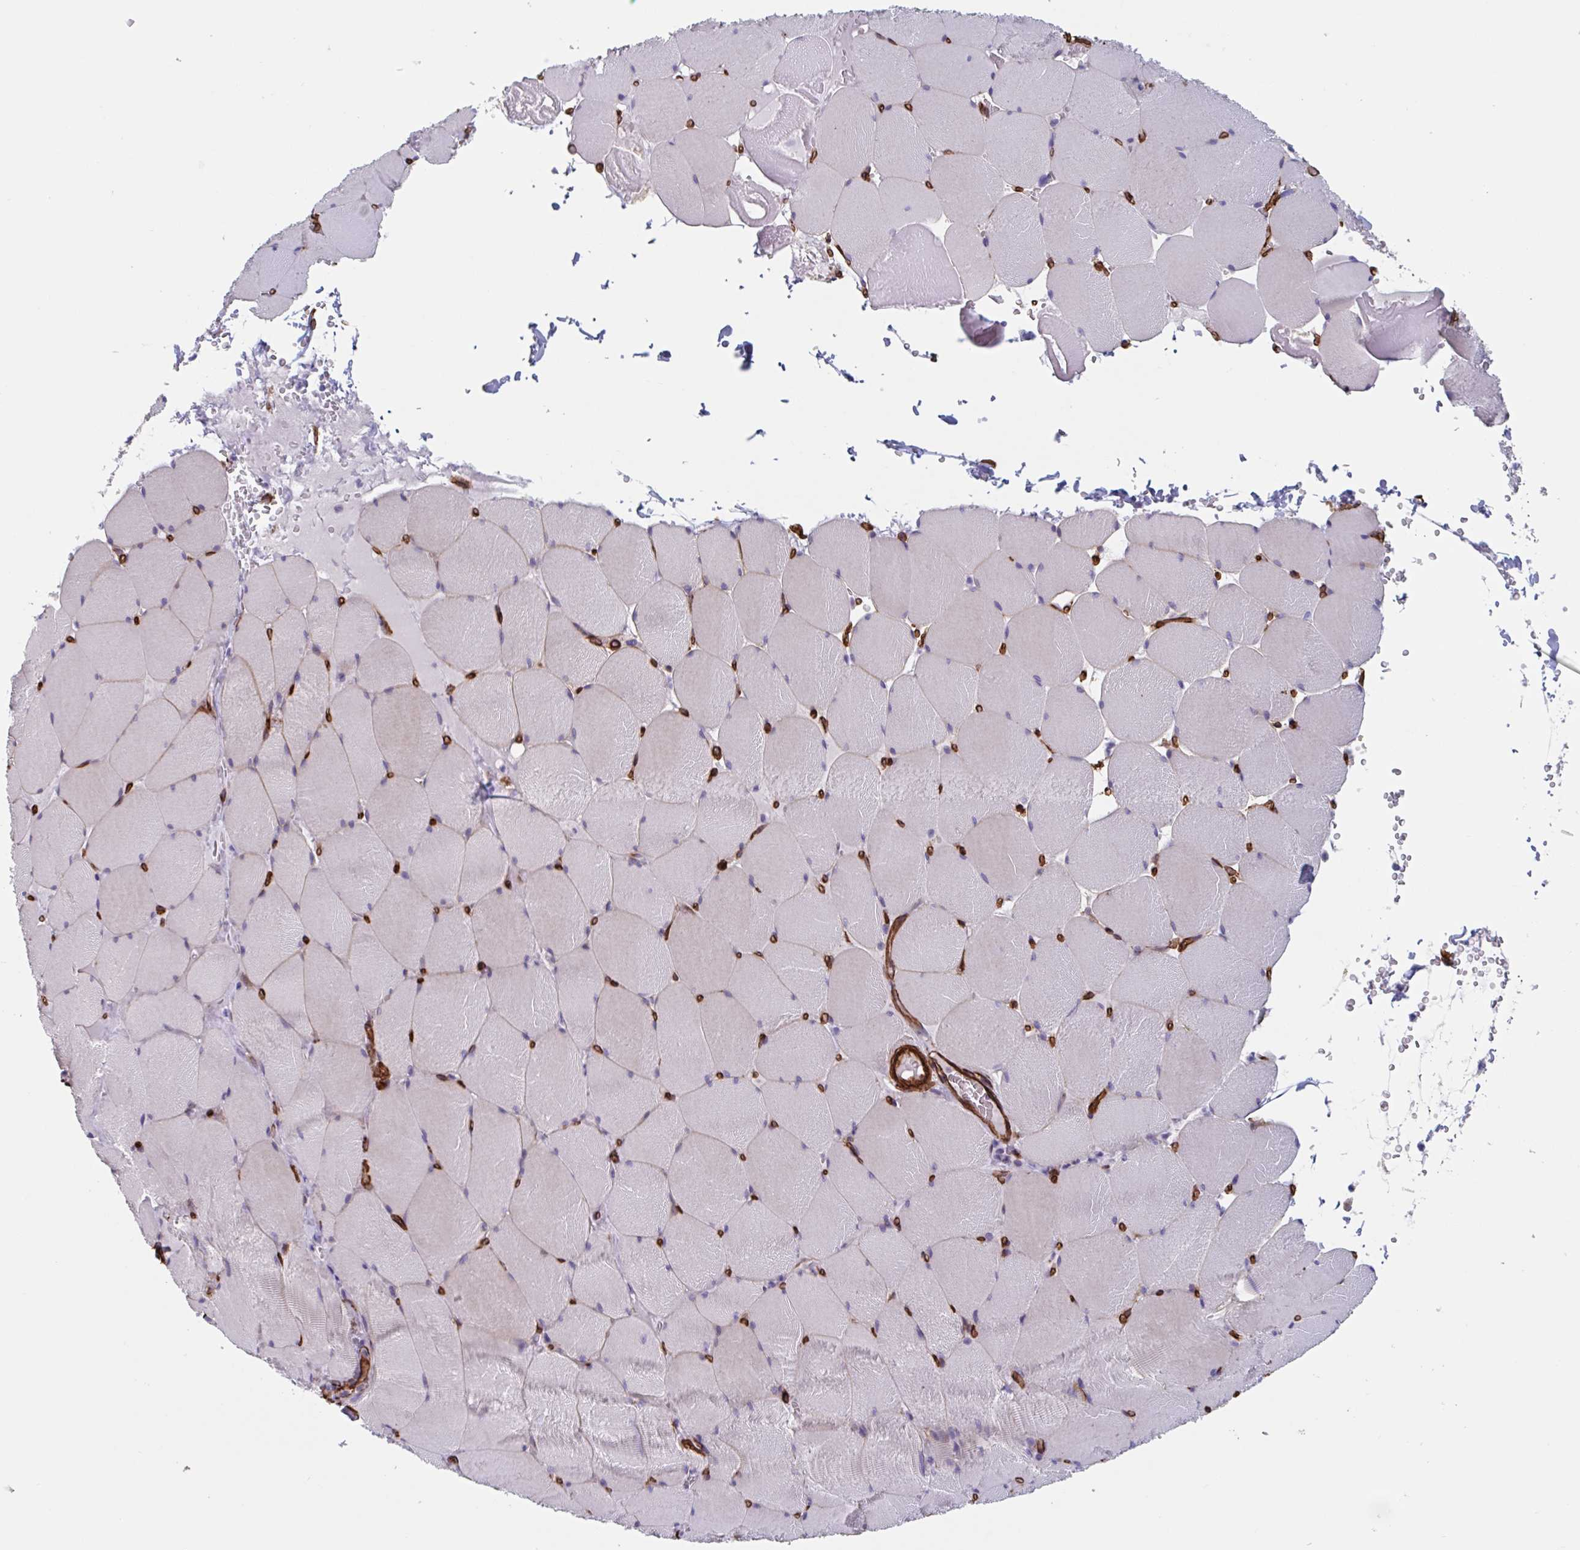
{"staining": {"intensity": "negative", "quantity": "none", "location": "none"}, "tissue": "skeletal muscle", "cell_type": "Myocytes", "image_type": "normal", "snomed": [{"axis": "morphology", "description": "Normal tissue, NOS"}, {"axis": "topography", "description": "Skeletal muscle"}, {"axis": "topography", "description": "Head-Neck"}], "caption": "This is an immunohistochemistry (IHC) image of normal skeletal muscle. There is no positivity in myocytes.", "gene": "CITED4", "patient": {"sex": "male", "age": 66}}